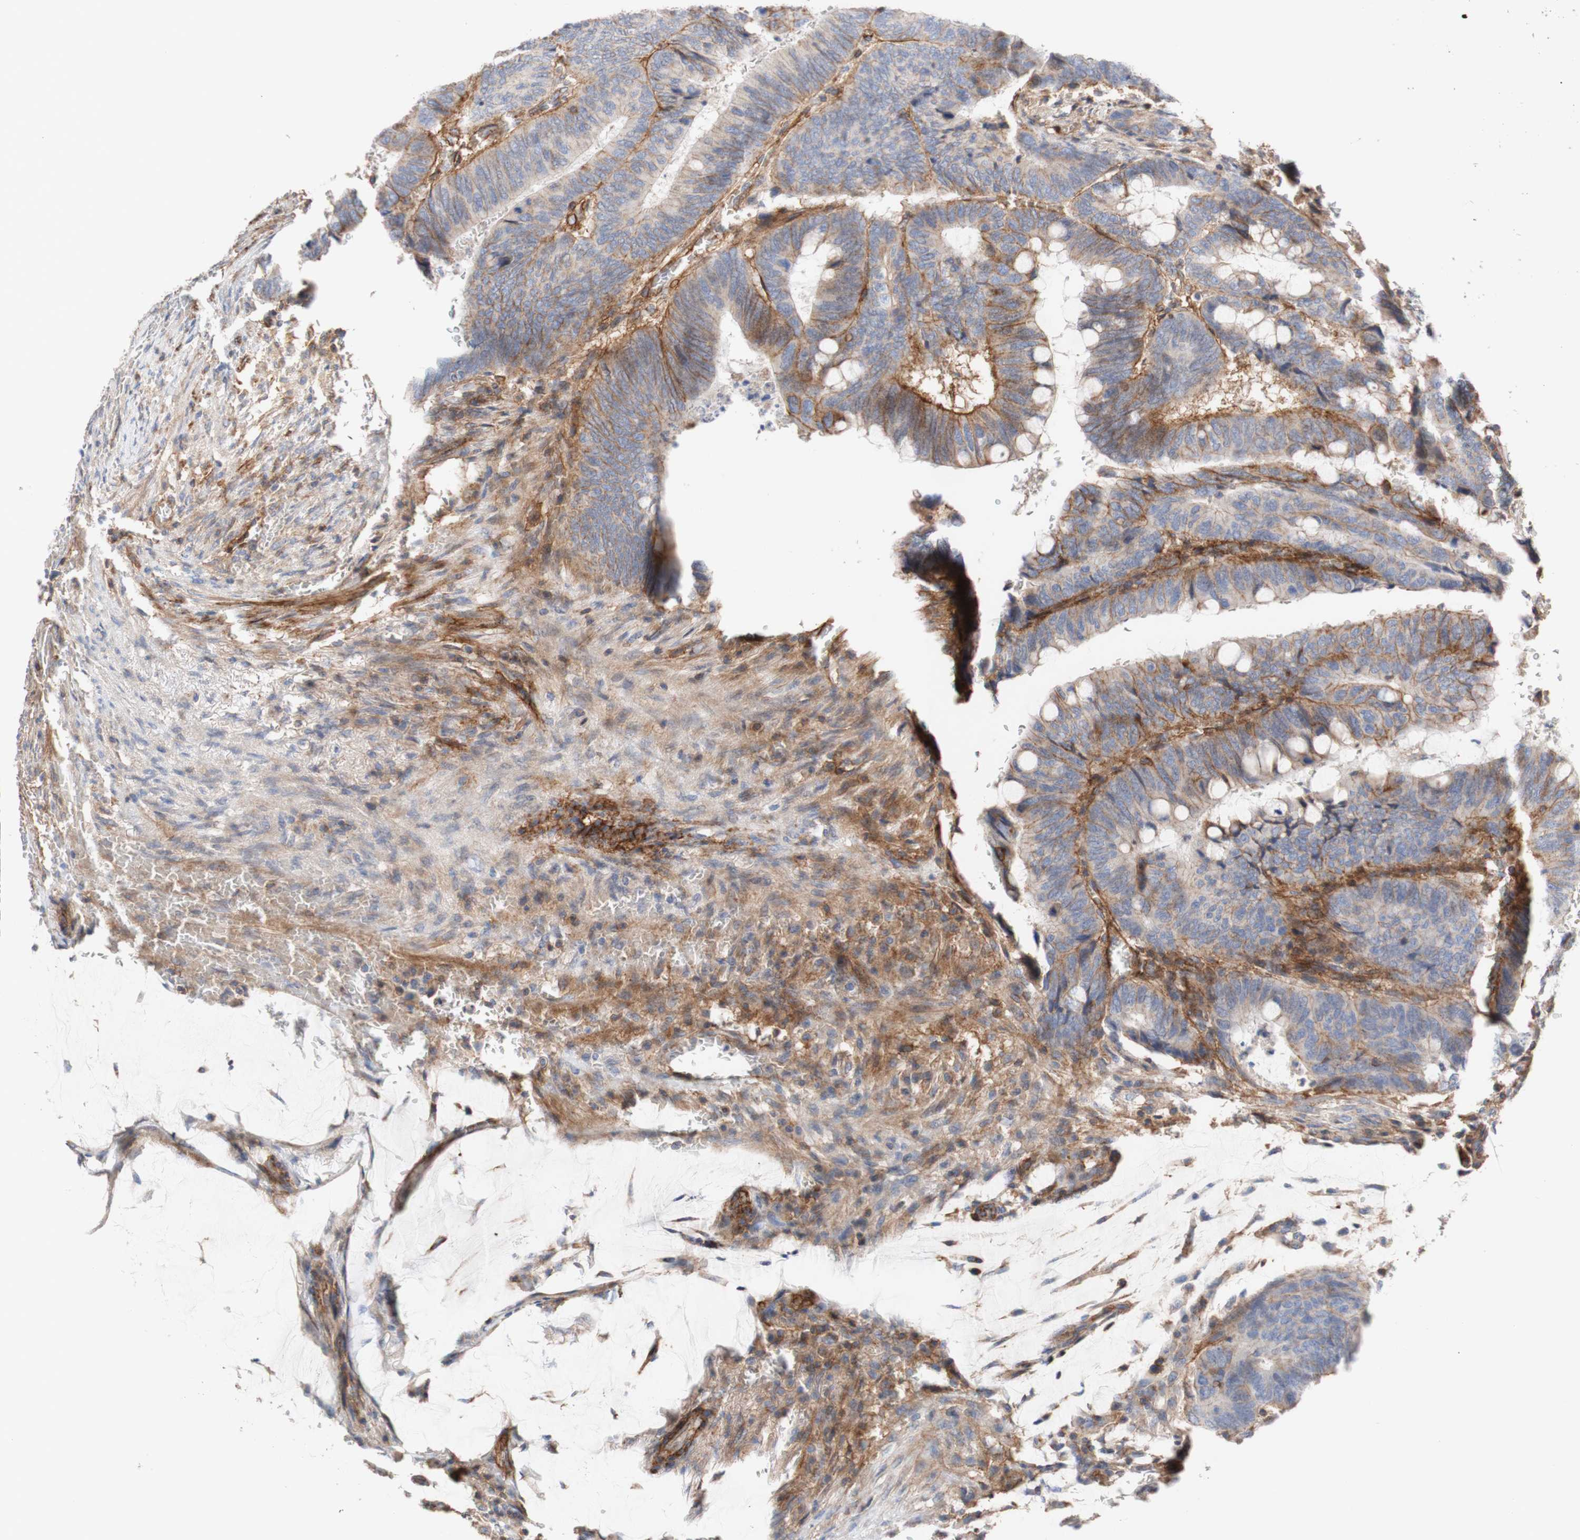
{"staining": {"intensity": "moderate", "quantity": "25%-75%", "location": "cytoplasmic/membranous"}, "tissue": "colorectal cancer", "cell_type": "Tumor cells", "image_type": "cancer", "snomed": [{"axis": "morphology", "description": "Normal tissue, NOS"}, {"axis": "morphology", "description": "Adenocarcinoma, NOS"}, {"axis": "topography", "description": "Rectum"}, {"axis": "topography", "description": "Peripheral nerve tissue"}], "caption": "Human colorectal adenocarcinoma stained for a protein (brown) shows moderate cytoplasmic/membranous positive positivity in about 25%-75% of tumor cells.", "gene": "ATP2A3", "patient": {"sex": "male", "age": 92}}